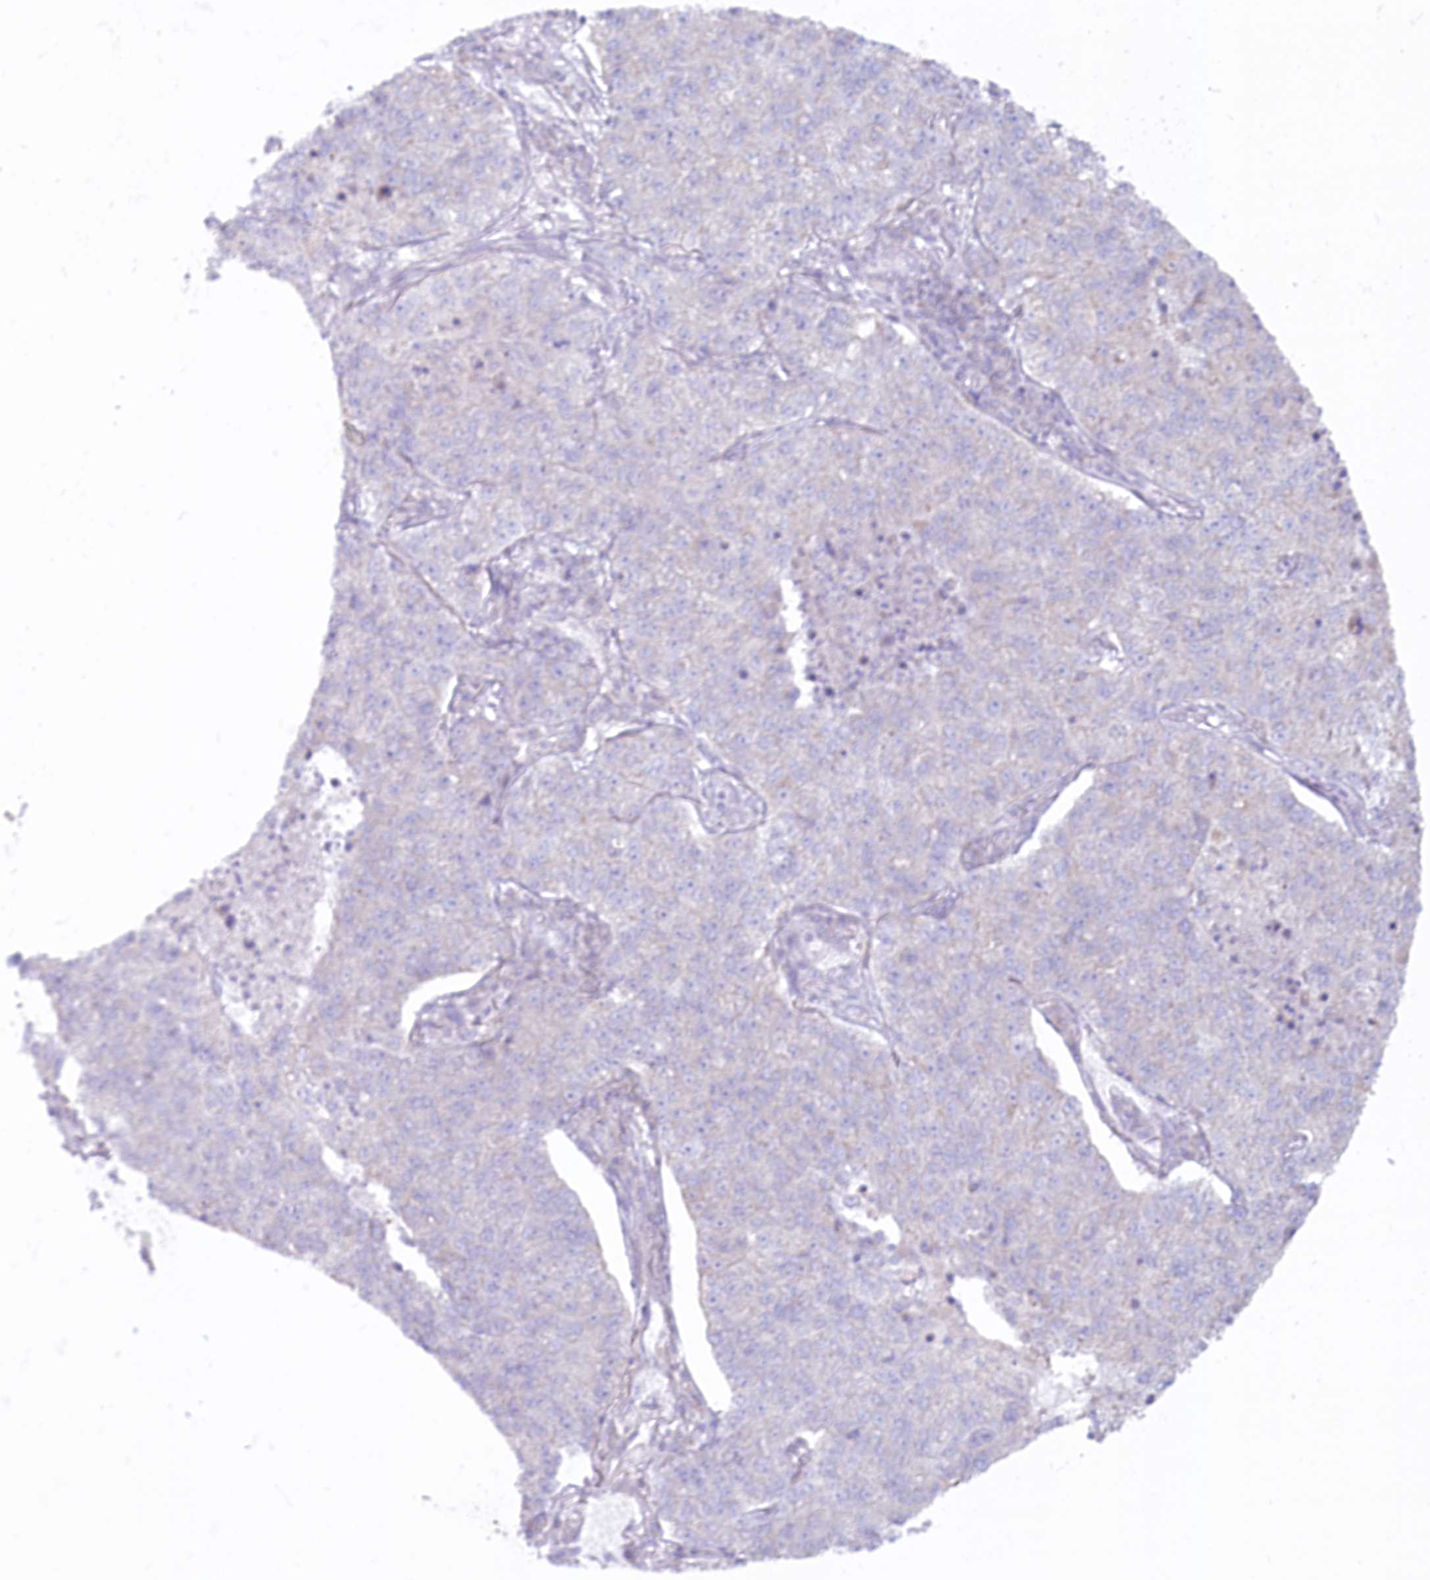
{"staining": {"intensity": "negative", "quantity": "none", "location": "none"}, "tissue": "lung cancer", "cell_type": "Tumor cells", "image_type": "cancer", "snomed": [{"axis": "morphology", "description": "Adenocarcinoma, NOS"}, {"axis": "topography", "description": "Lung"}], "caption": "Immunohistochemistry (IHC) photomicrograph of neoplastic tissue: human lung cancer stained with DAB shows no significant protein staining in tumor cells.", "gene": "PSAPL1", "patient": {"sex": "male", "age": 49}}